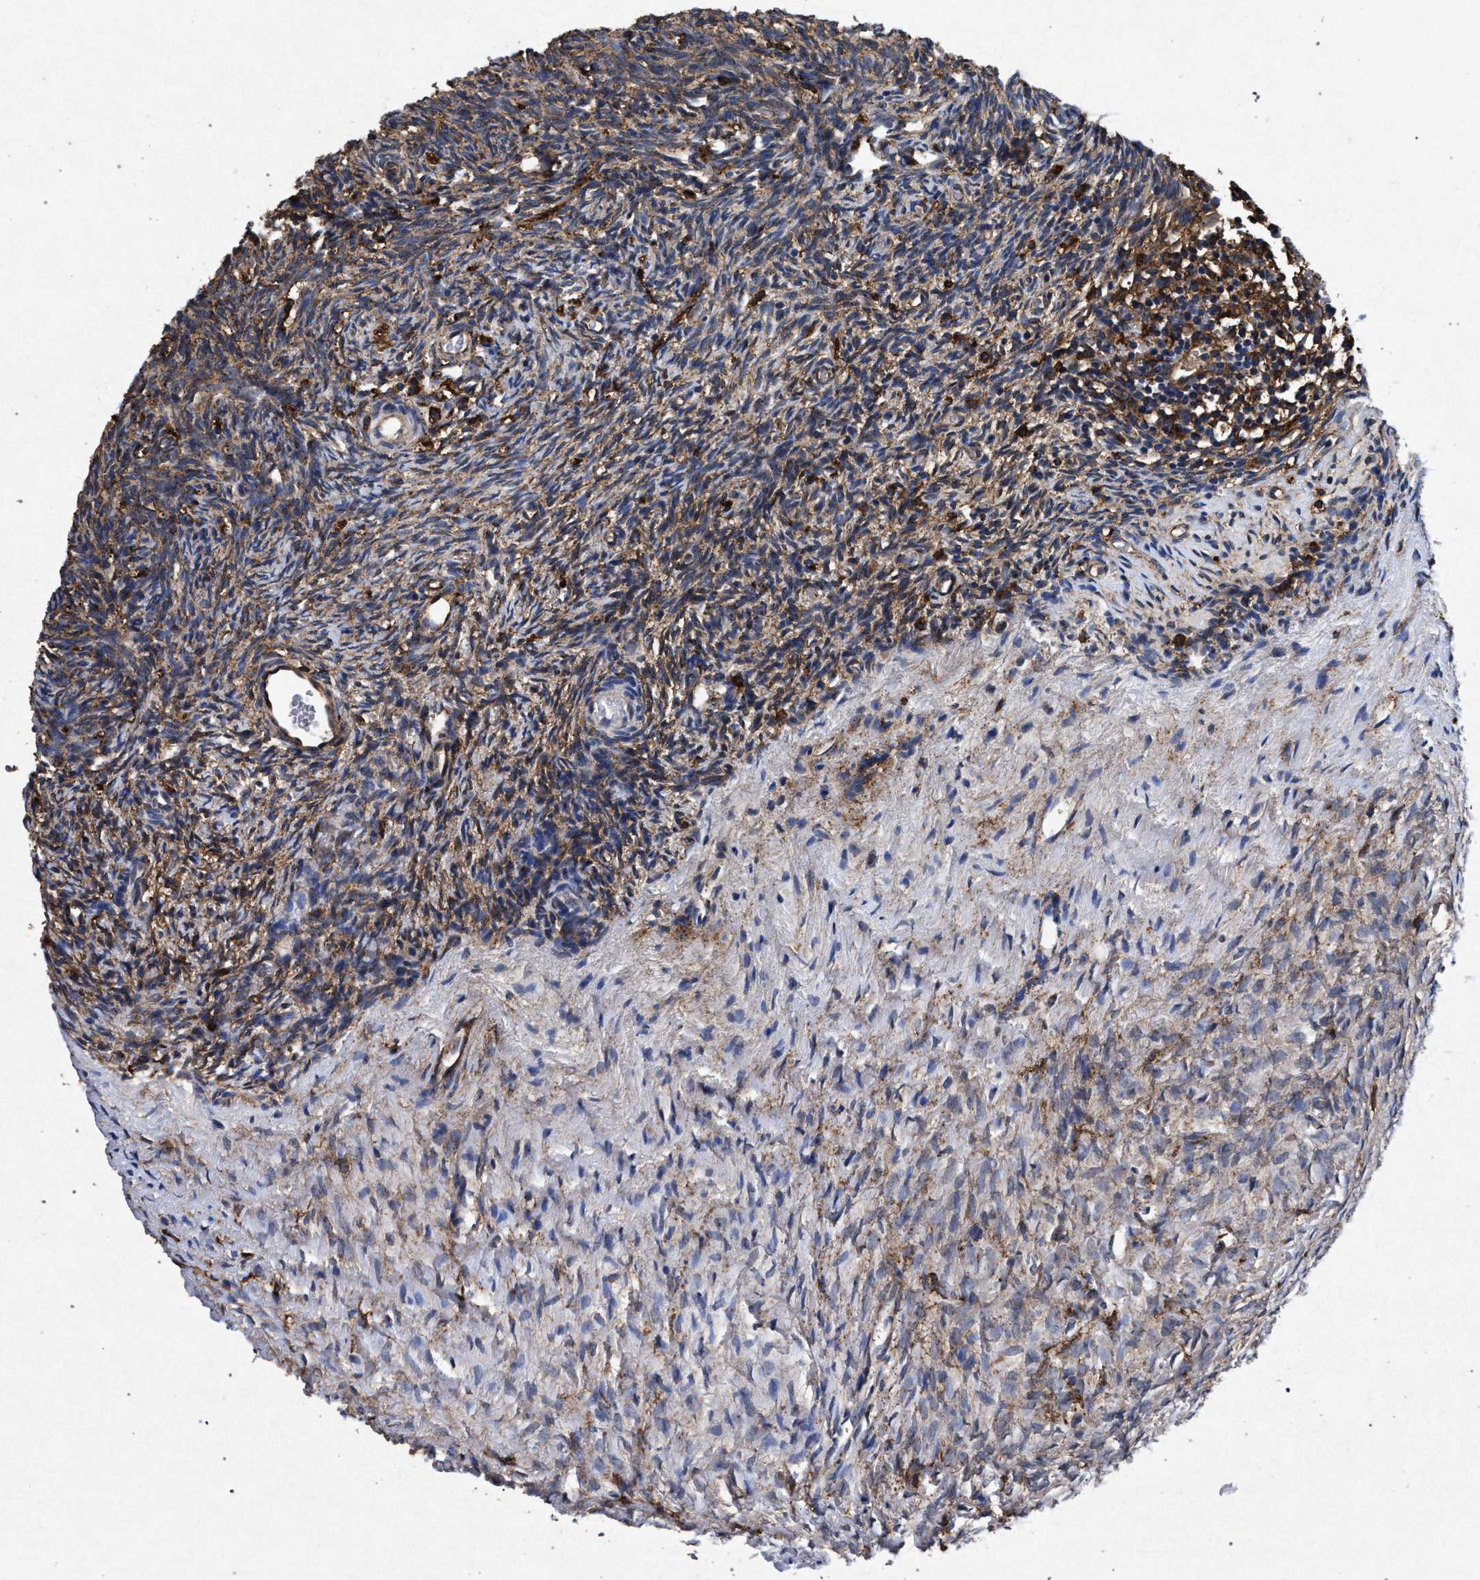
{"staining": {"intensity": "moderate", "quantity": ">75%", "location": "cytoplasmic/membranous"}, "tissue": "ovary", "cell_type": "Ovarian stroma cells", "image_type": "normal", "snomed": [{"axis": "morphology", "description": "Normal tissue, NOS"}, {"axis": "topography", "description": "Ovary"}], "caption": "Ovary stained with IHC demonstrates moderate cytoplasmic/membranous positivity in about >75% of ovarian stroma cells.", "gene": "MARCKS", "patient": {"sex": "female", "age": 35}}